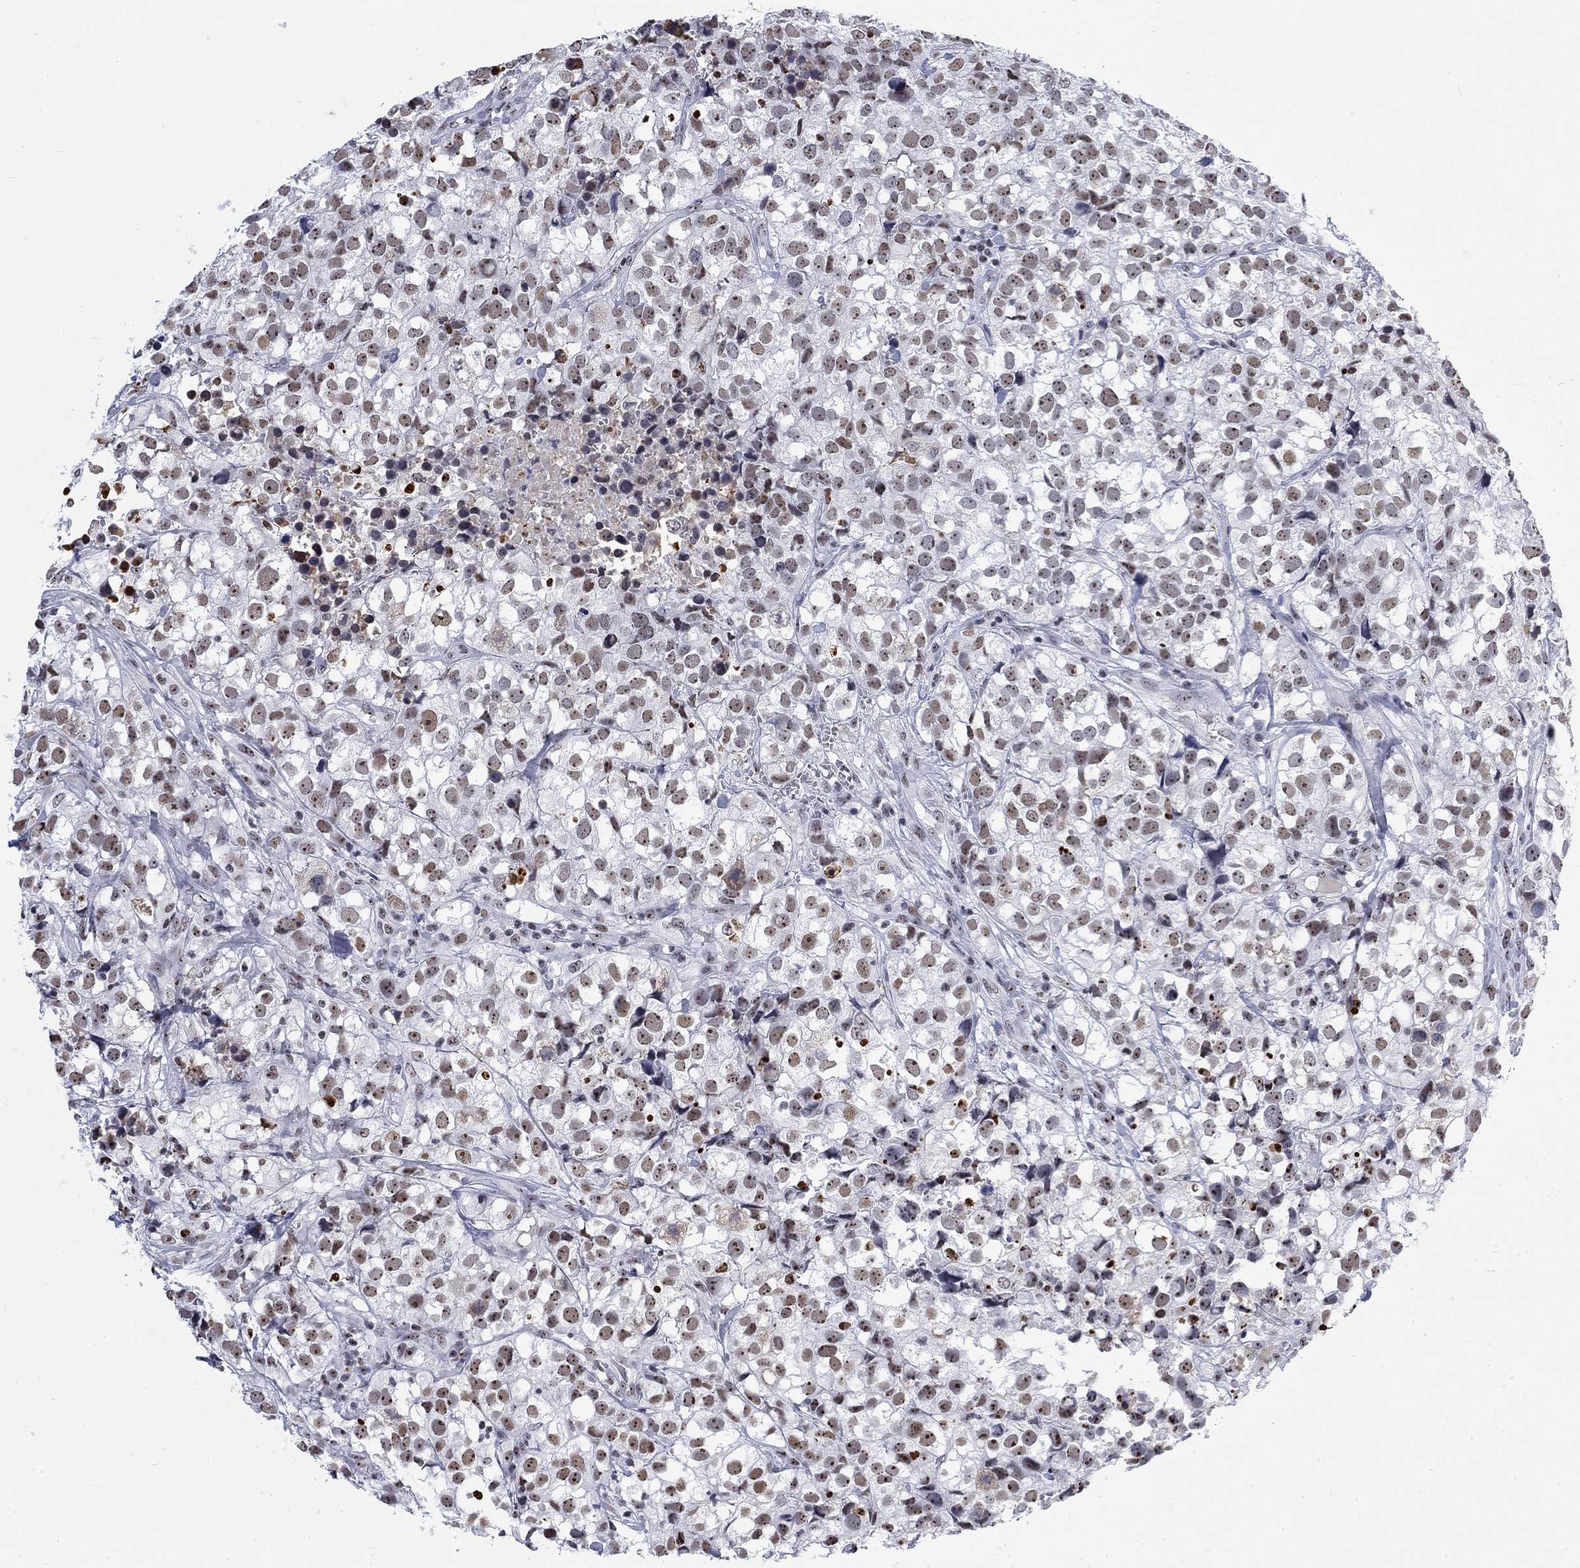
{"staining": {"intensity": "moderate", "quantity": "<25%", "location": "nuclear"}, "tissue": "breast cancer", "cell_type": "Tumor cells", "image_type": "cancer", "snomed": [{"axis": "morphology", "description": "Duct carcinoma"}, {"axis": "topography", "description": "Breast"}], "caption": "This micrograph reveals breast cancer stained with immunohistochemistry to label a protein in brown. The nuclear of tumor cells show moderate positivity for the protein. Nuclei are counter-stained blue.", "gene": "CSRNP3", "patient": {"sex": "female", "age": 30}}